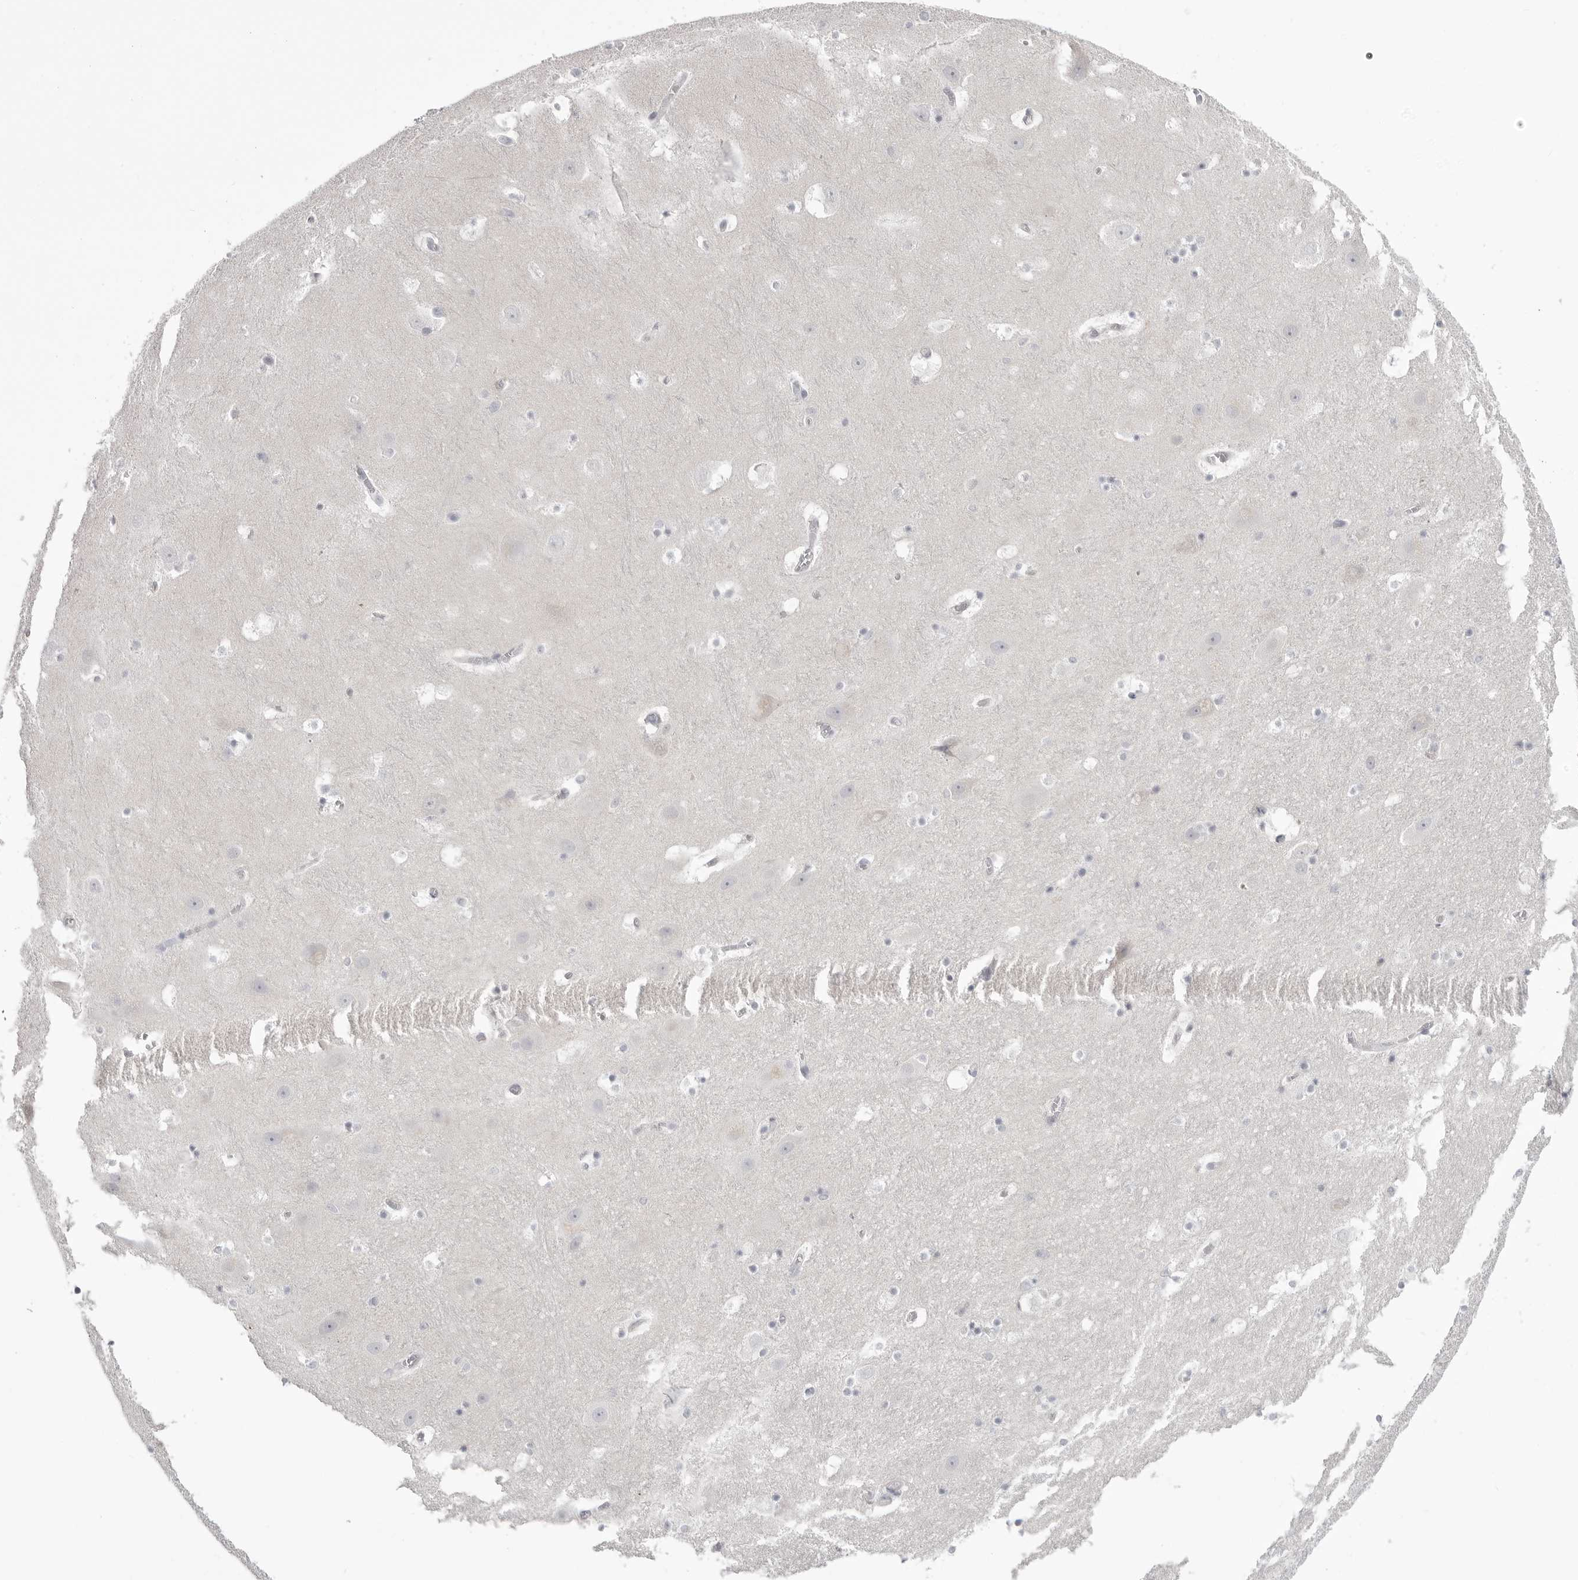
{"staining": {"intensity": "negative", "quantity": "none", "location": "none"}, "tissue": "hippocampus", "cell_type": "Glial cells", "image_type": "normal", "snomed": [{"axis": "morphology", "description": "Normal tissue, NOS"}, {"axis": "topography", "description": "Hippocampus"}], "caption": "Immunohistochemistry (IHC) of normal human hippocampus shows no staining in glial cells.", "gene": "TUFM", "patient": {"sex": "male", "age": 45}}